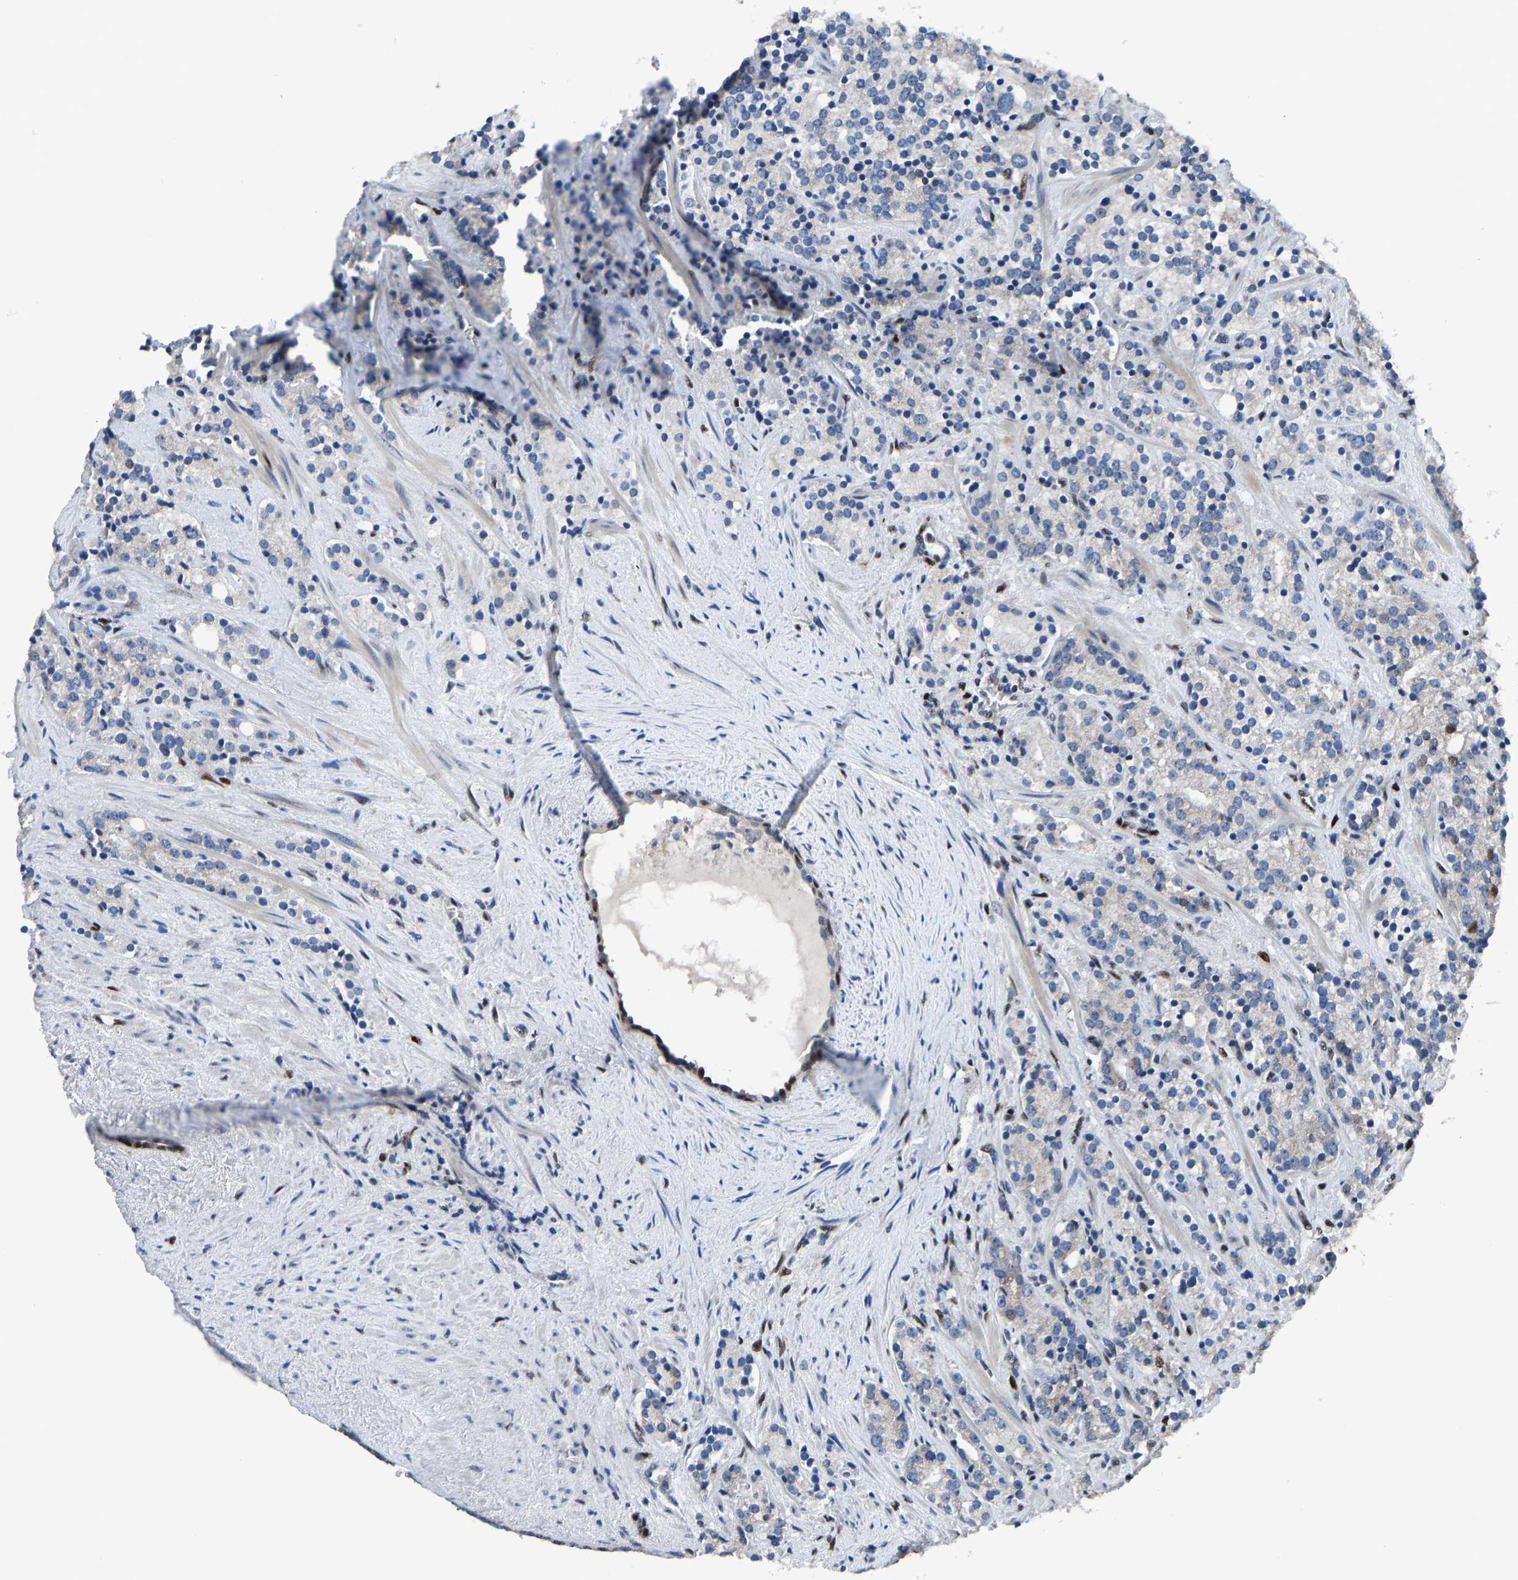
{"staining": {"intensity": "strong", "quantity": "<25%", "location": "nuclear"}, "tissue": "prostate cancer", "cell_type": "Tumor cells", "image_type": "cancer", "snomed": [{"axis": "morphology", "description": "Adenocarcinoma, High grade"}, {"axis": "topography", "description": "Prostate"}], "caption": "Brown immunohistochemical staining in human prostate cancer (high-grade adenocarcinoma) shows strong nuclear expression in approximately <25% of tumor cells.", "gene": "EGR1", "patient": {"sex": "male", "age": 71}}